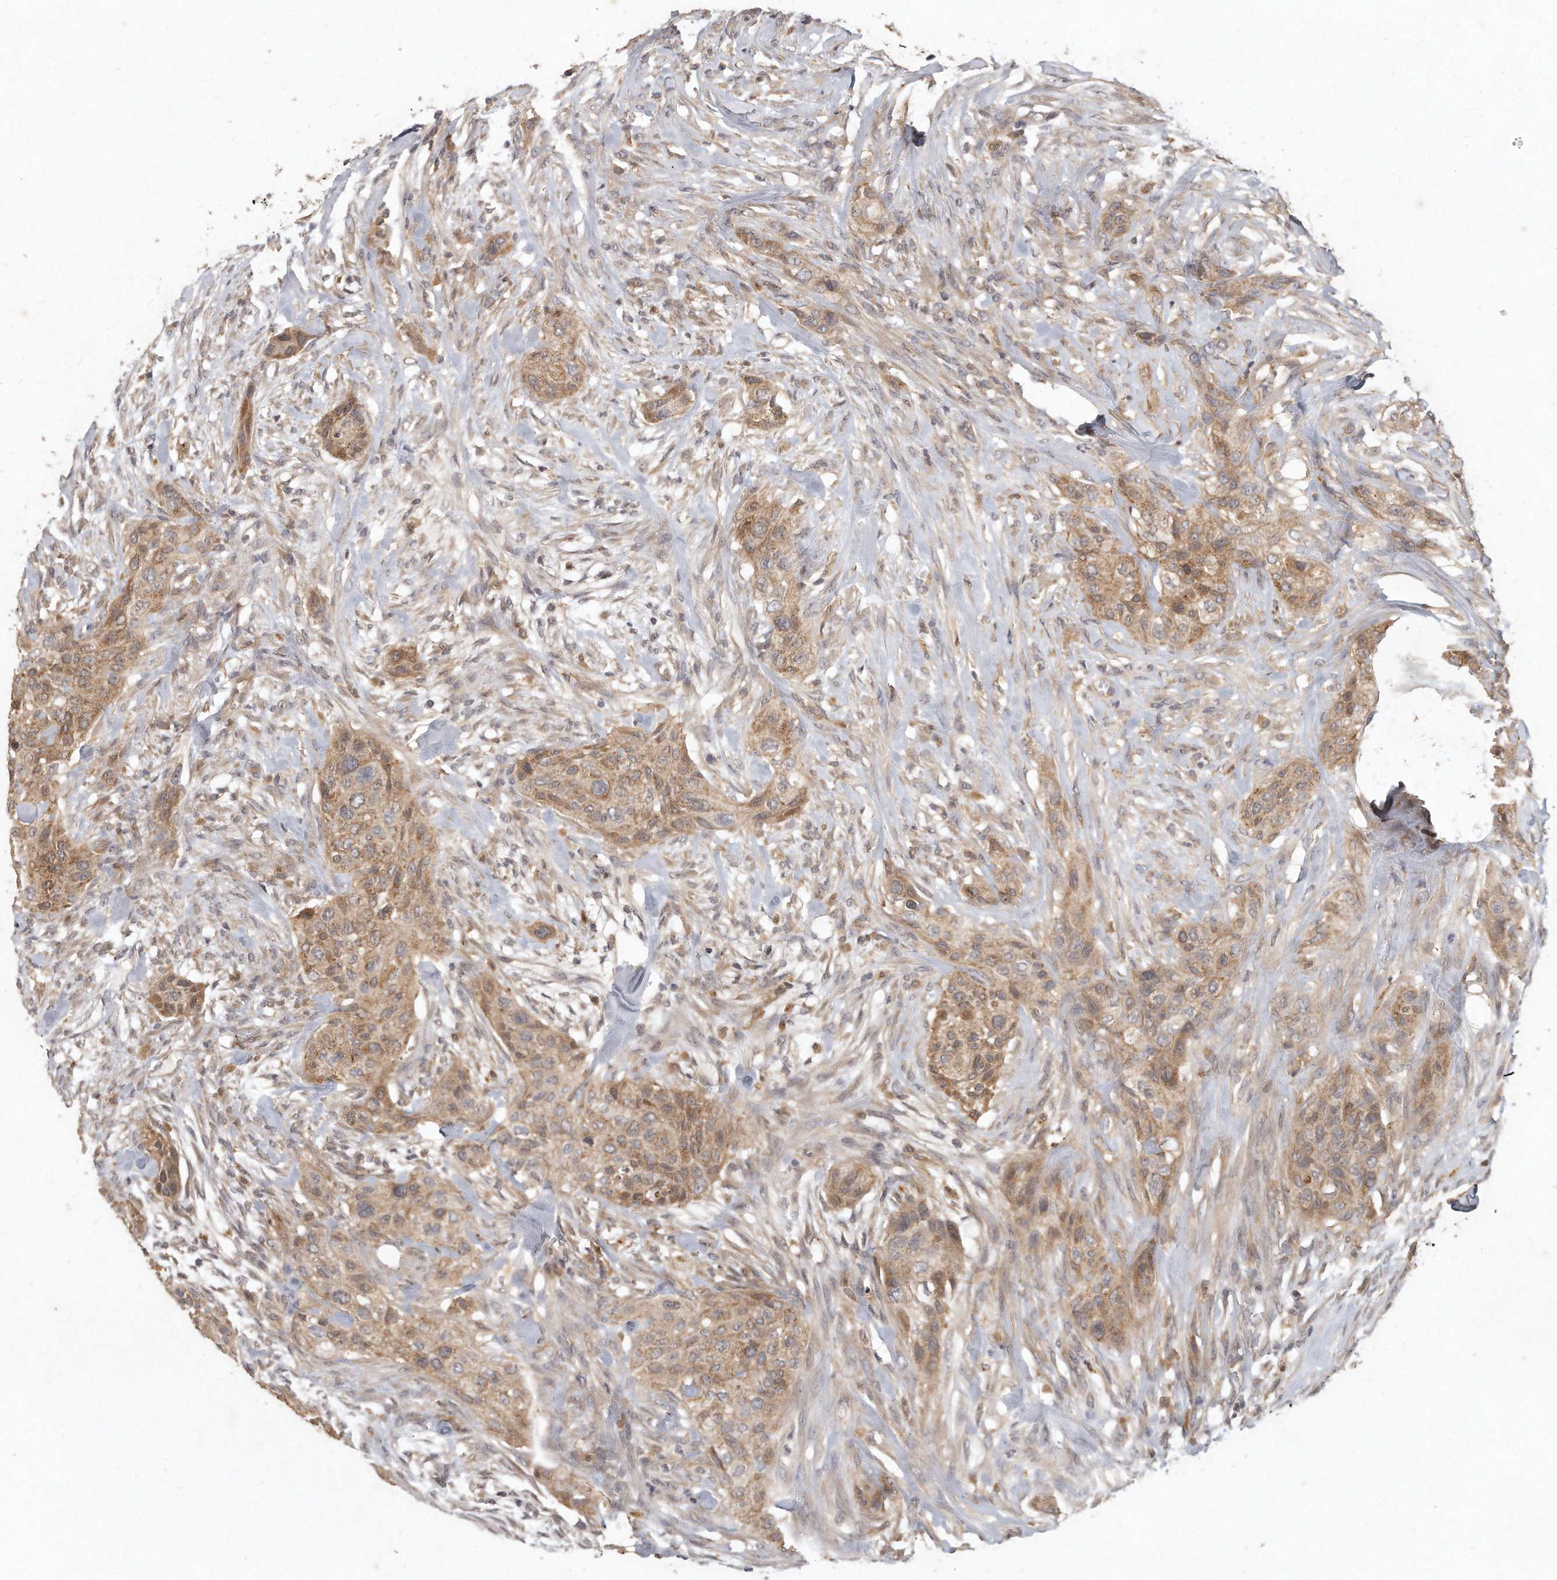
{"staining": {"intensity": "moderate", "quantity": ">75%", "location": "cytoplasmic/membranous"}, "tissue": "urothelial cancer", "cell_type": "Tumor cells", "image_type": "cancer", "snomed": [{"axis": "morphology", "description": "Urothelial carcinoma, High grade"}, {"axis": "topography", "description": "Urinary bladder"}], "caption": "Immunohistochemical staining of urothelial carcinoma (high-grade) demonstrates medium levels of moderate cytoplasmic/membranous staining in approximately >75% of tumor cells.", "gene": "LGALS8", "patient": {"sex": "male", "age": 35}}